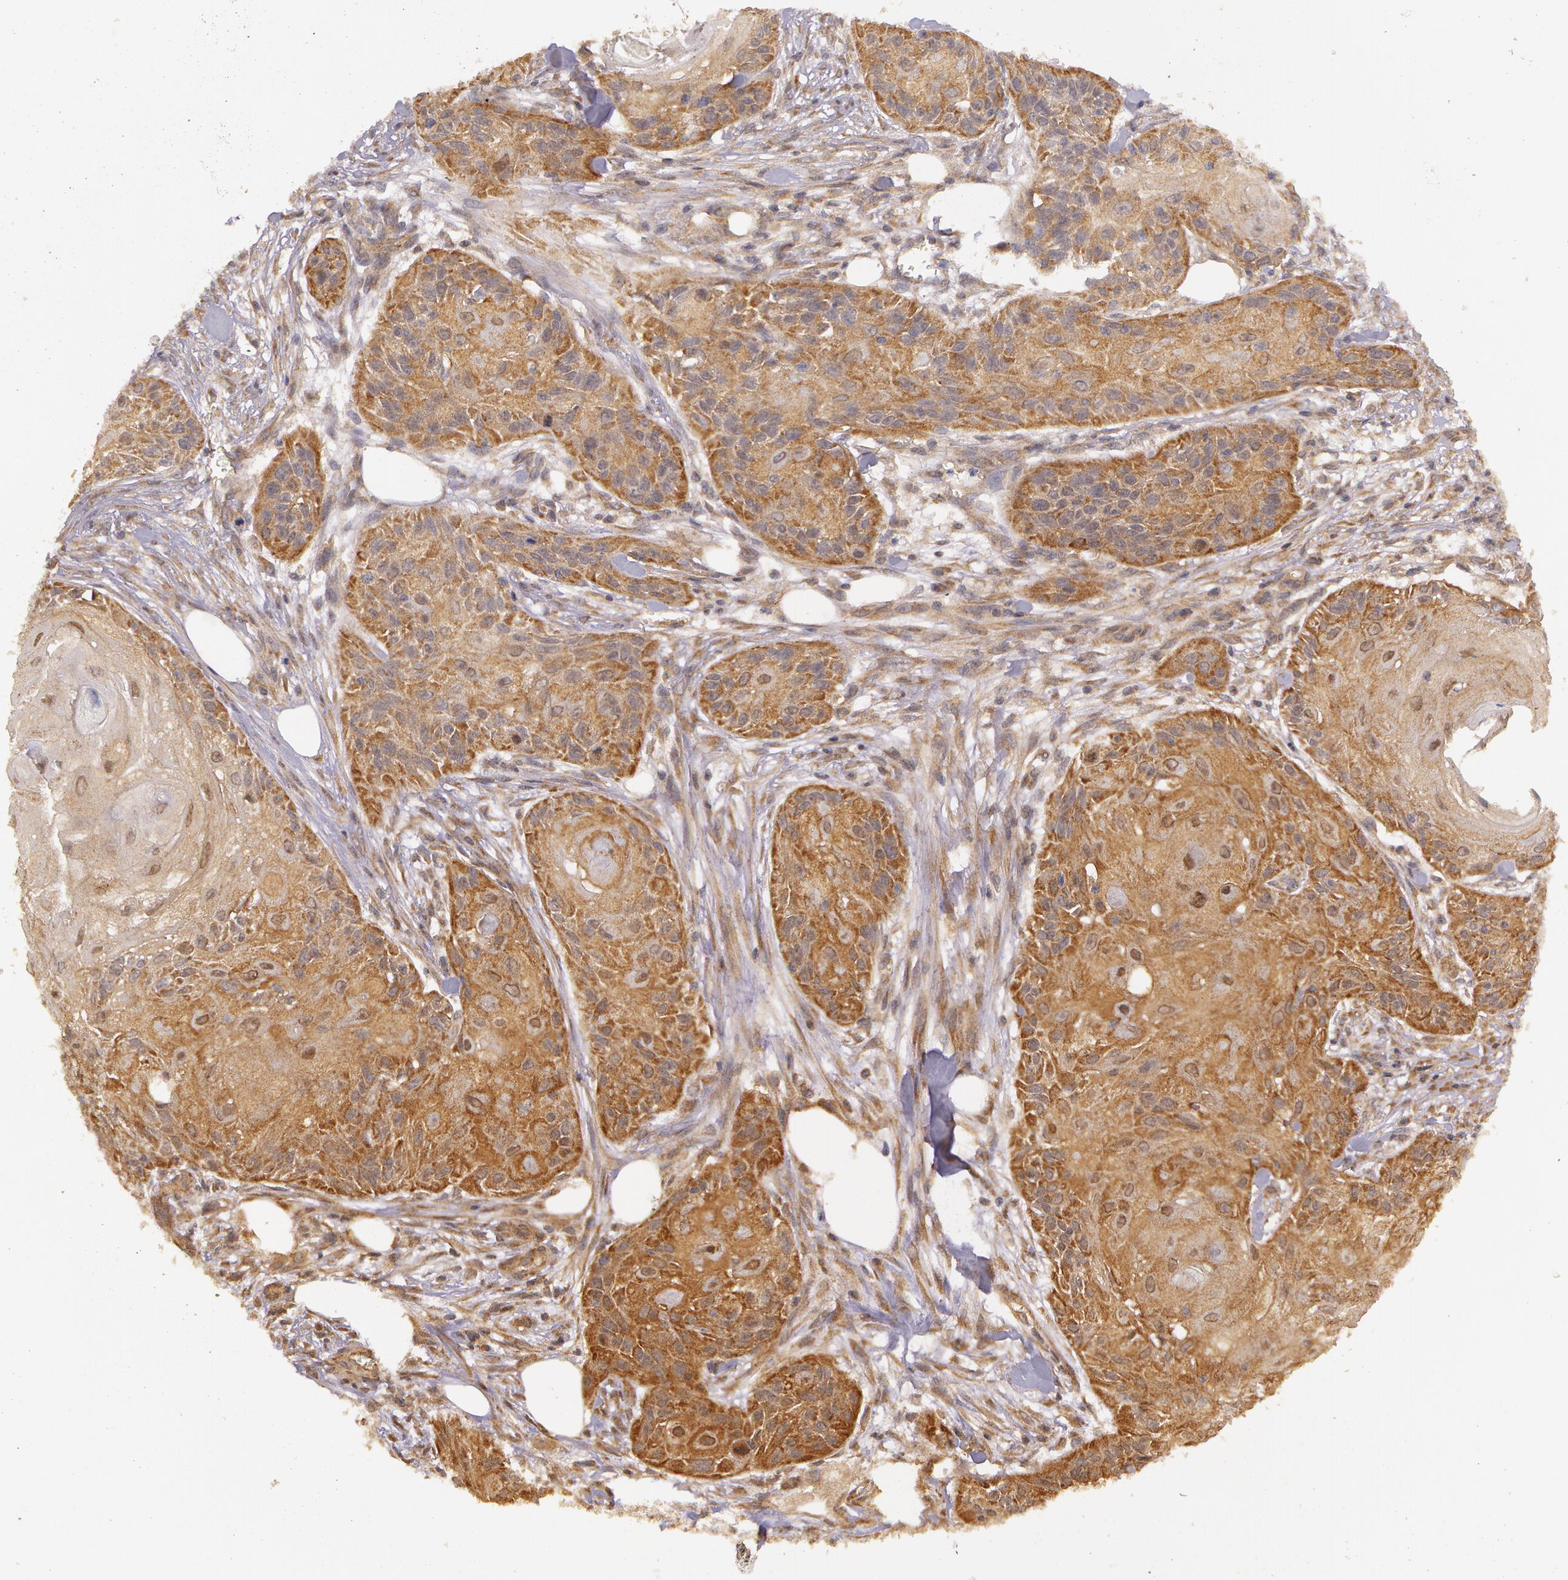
{"staining": {"intensity": "moderate", "quantity": ">75%", "location": "cytoplasmic/membranous"}, "tissue": "skin cancer", "cell_type": "Tumor cells", "image_type": "cancer", "snomed": [{"axis": "morphology", "description": "Squamous cell carcinoma, NOS"}, {"axis": "topography", "description": "Skin"}], "caption": "Protein staining exhibits moderate cytoplasmic/membranous staining in about >75% of tumor cells in skin squamous cell carcinoma. (brown staining indicates protein expression, while blue staining denotes nuclei).", "gene": "ASCC2", "patient": {"sex": "female", "age": 88}}